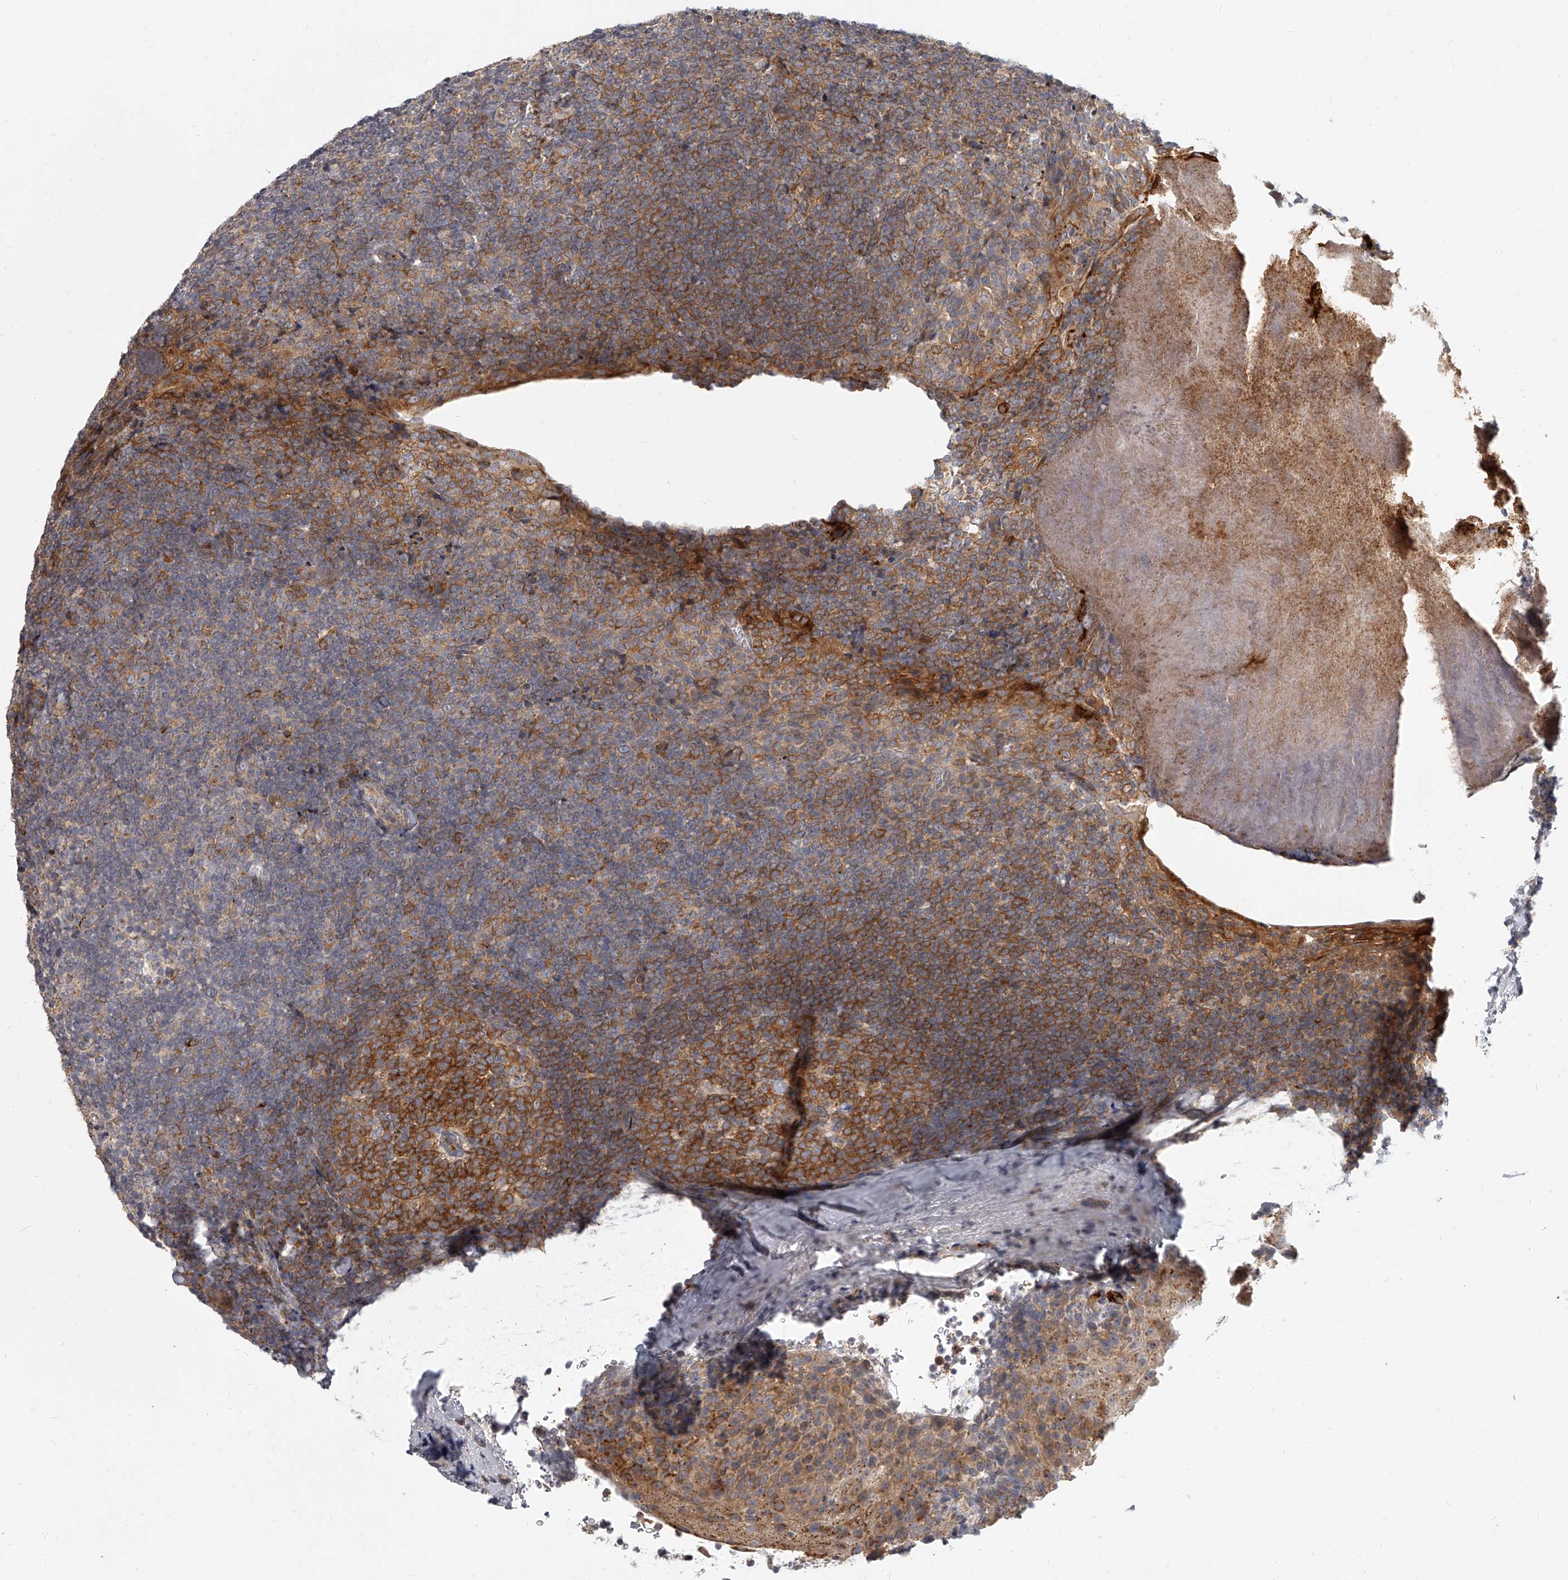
{"staining": {"intensity": "moderate", "quantity": ">75%", "location": "cytoplasmic/membranous"}, "tissue": "tonsil", "cell_type": "Germinal center cells", "image_type": "normal", "snomed": [{"axis": "morphology", "description": "Normal tissue, NOS"}, {"axis": "topography", "description": "Tonsil"}], "caption": "Immunohistochemical staining of normal human tonsil reveals medium levels of moderate cytoplasmic/membranous staining in about >75% of germinal center cells.", "gene": "SLC37A1", "patient": {"sex": "male", "age": 37}}